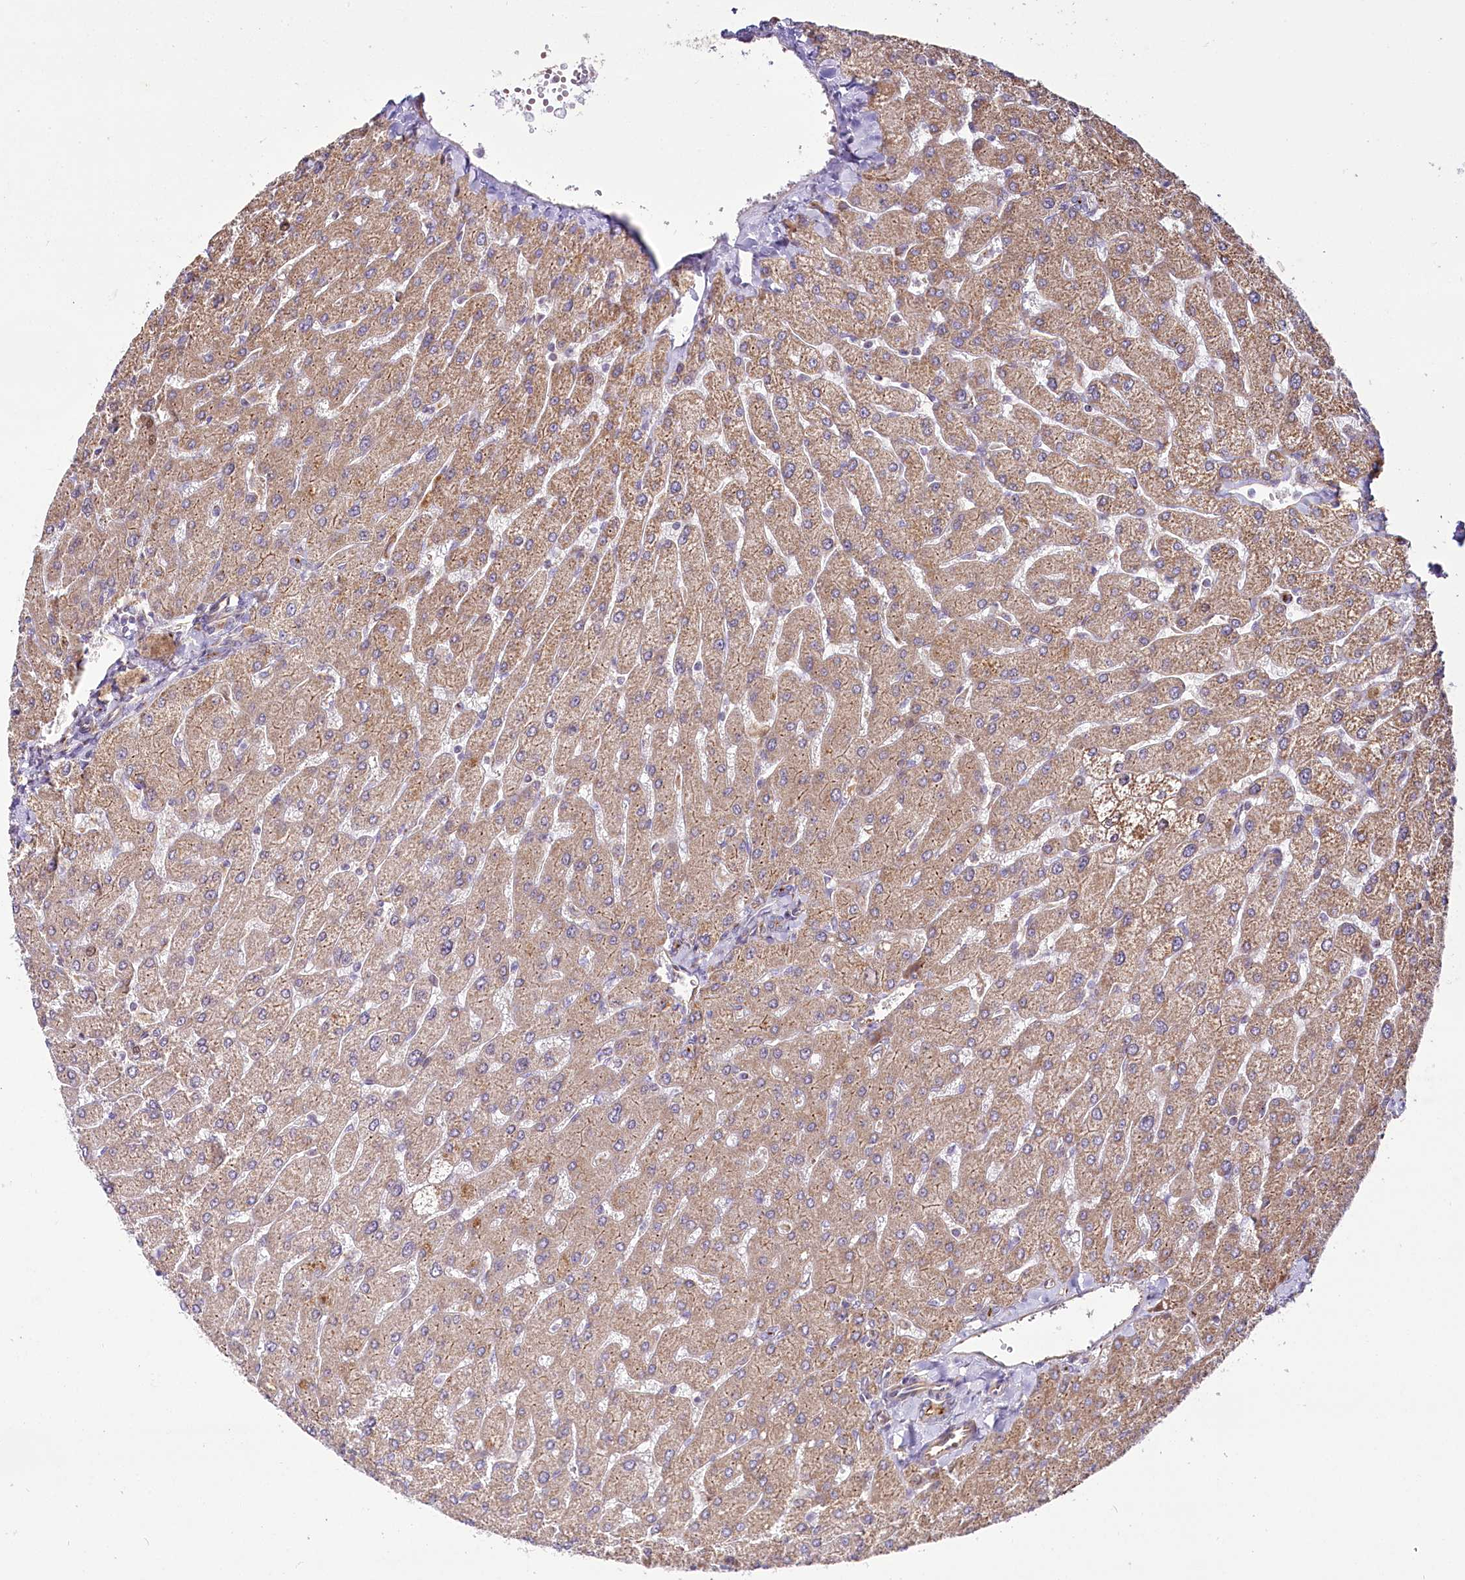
{"staining": {"intensity": "weak", "quantity": "25%-75%", "location": "cytoplasmic/membranous"}, "tissue": "liver", "cell_type": "Cholangiocytes", "image_type": "normal", "snomed": [{"axis": "morphology", "description": "Normal tissue, NOS"}, {"axis": "topography", "description": "Liver"}], "caption": "Immunohistochemical staining of normal human liver shows 25%-75% levels of weak cytoplasmic/membranous protein expression in about 25%-75% of cholangiocytes.", "gene": "THUMPD3", "patient": {"sex": "male", "age": 55}}